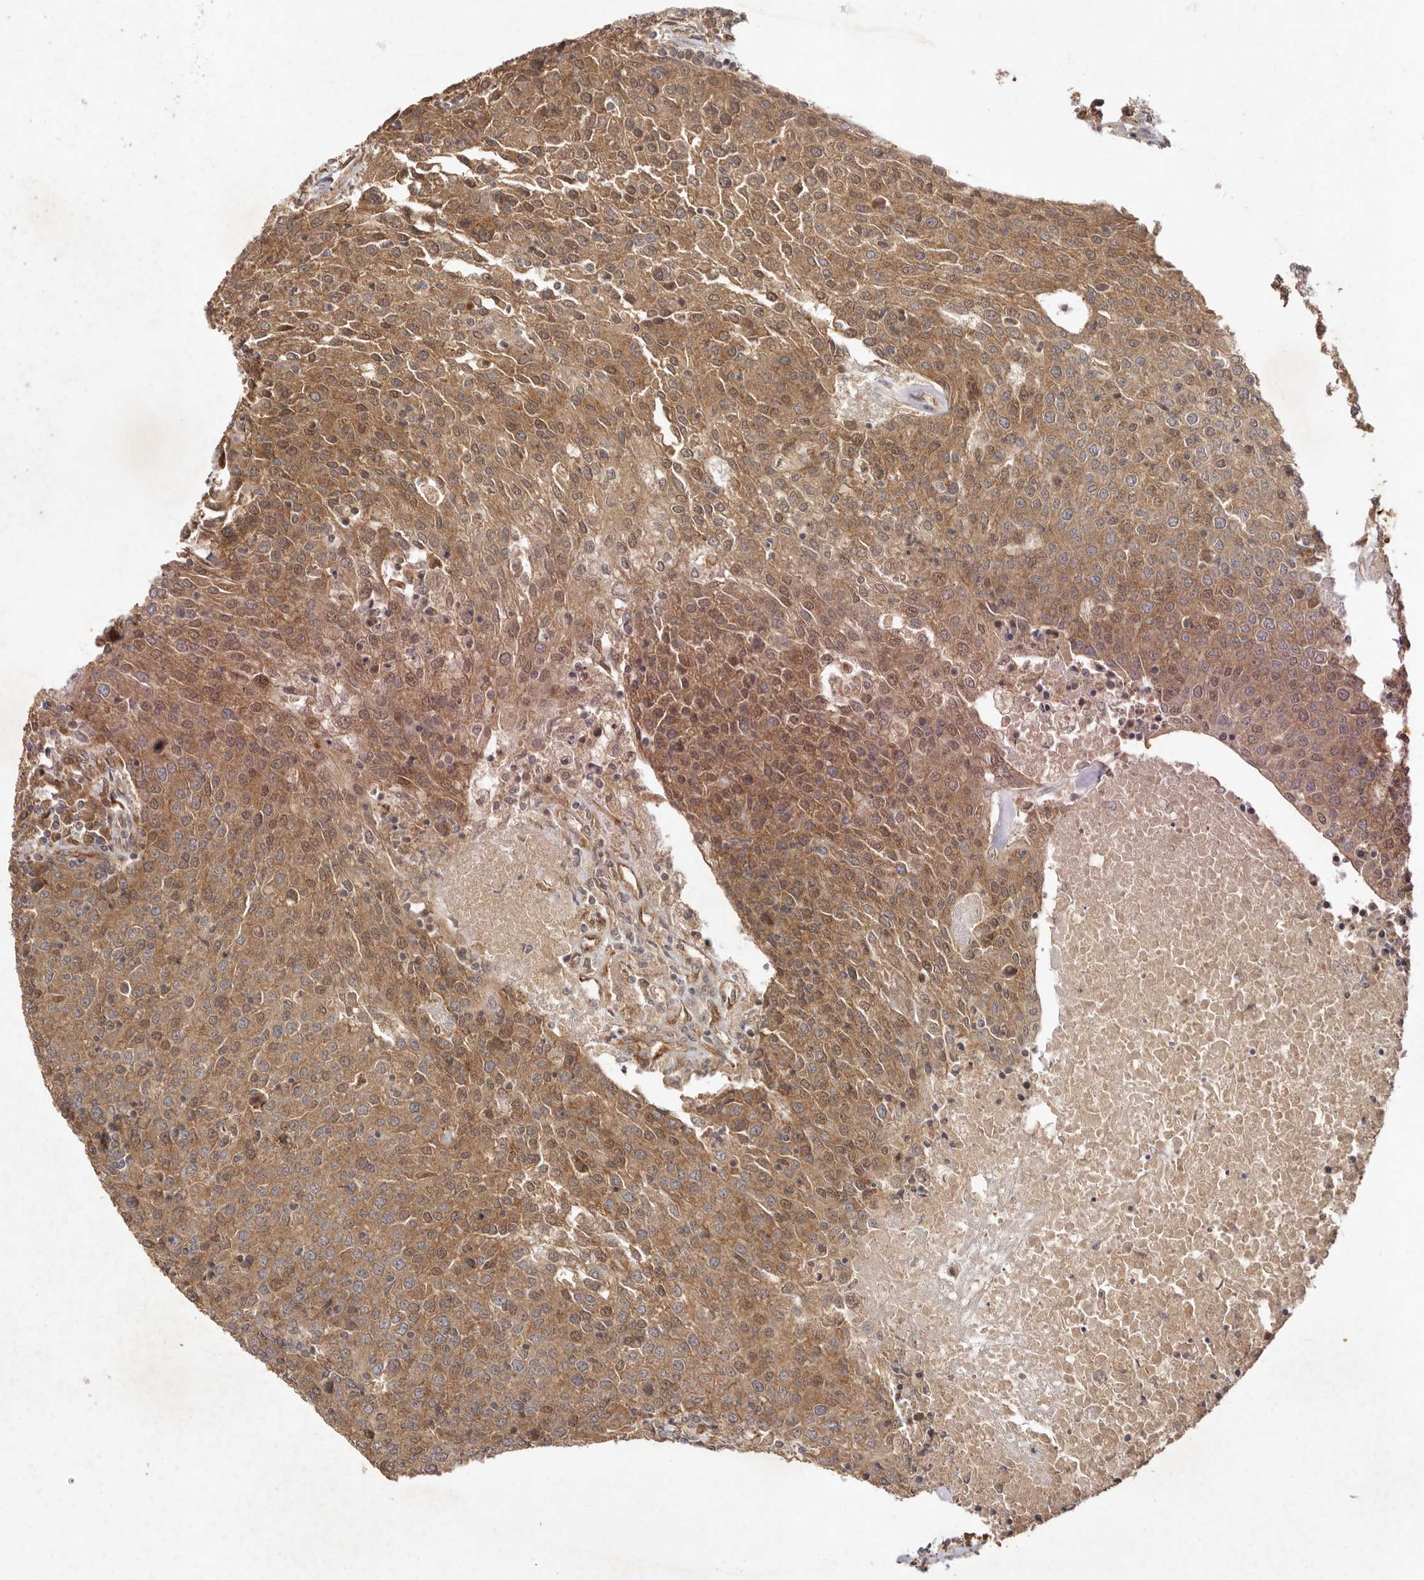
{"staining": {"intensity": "moderate", "quantity": ">75%", "location": "cytoplasmic/membranous,nuclear"}, "tissue": "urothelial cancer", "cell_type": "Tumor cells", "image_type": "cancer", "snomed": [{"axis": "morphology", "description": "Urothelial carcinoma, High grade"}, {"axis": "topography", "description": "Urinary bladder"}], "caption": "A high-resolution histopathology image shows IHC staining of urothelial carcinoma (high-grade), which reveals moderate cytoplasmic/membranous and nuclear positivity in approximately >75% of tumor cells. The staining was performed using DAB, with brown indicating positive protein expression. Nuclei are stained blue with hematoxylin.", "gene": "TARS2", "patient": {"sex": "female", "age": 85}}